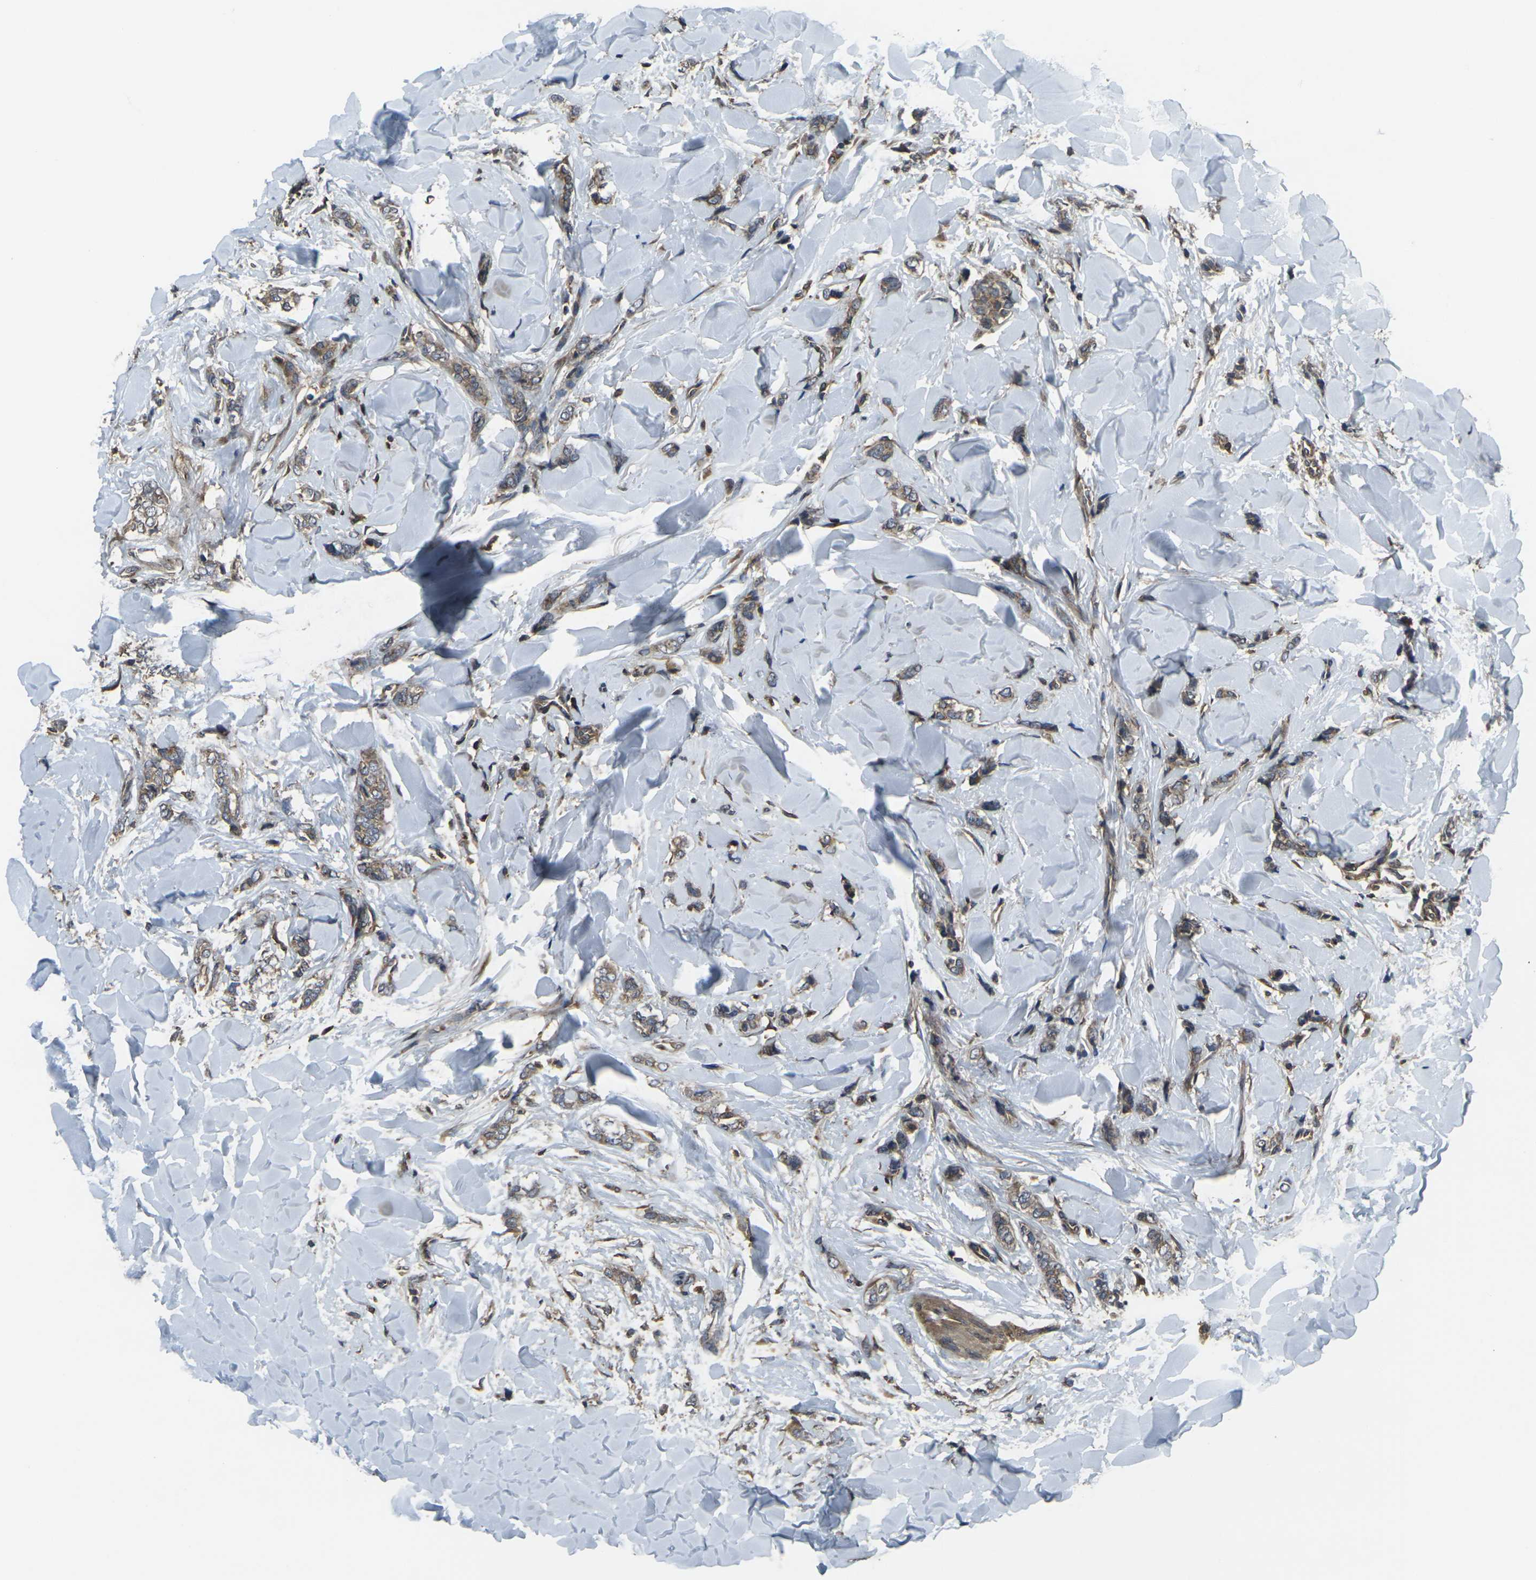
{"staining": {"intensity": "moderate", "quantity": ">75%", "location": "cytoplasmic/membranous"}, "tissue": "breast cancer", "cell_type": "Tumor cells", "image_type": "cancer", "snomed": [{"axis": "morphology", "description": "Lobular carcinoma"}, {"axis": "topography", "description": "Skin"}, {"axis": "topography", "description": "Breast"}], "caption": "Tumor cells exhibit medium levels of moderate cytoplasmic/membranous staining in about >75% of cells in breast cancer (lobular carcinoma). The staining was performed using DAB (3,3'-diaminobenzidine), with brown indicating positive protein expression. Nuclei are stained blue with hematoxylin.", "gene": "PRKACB", "patient": {"sex": "female", "age": 46}}